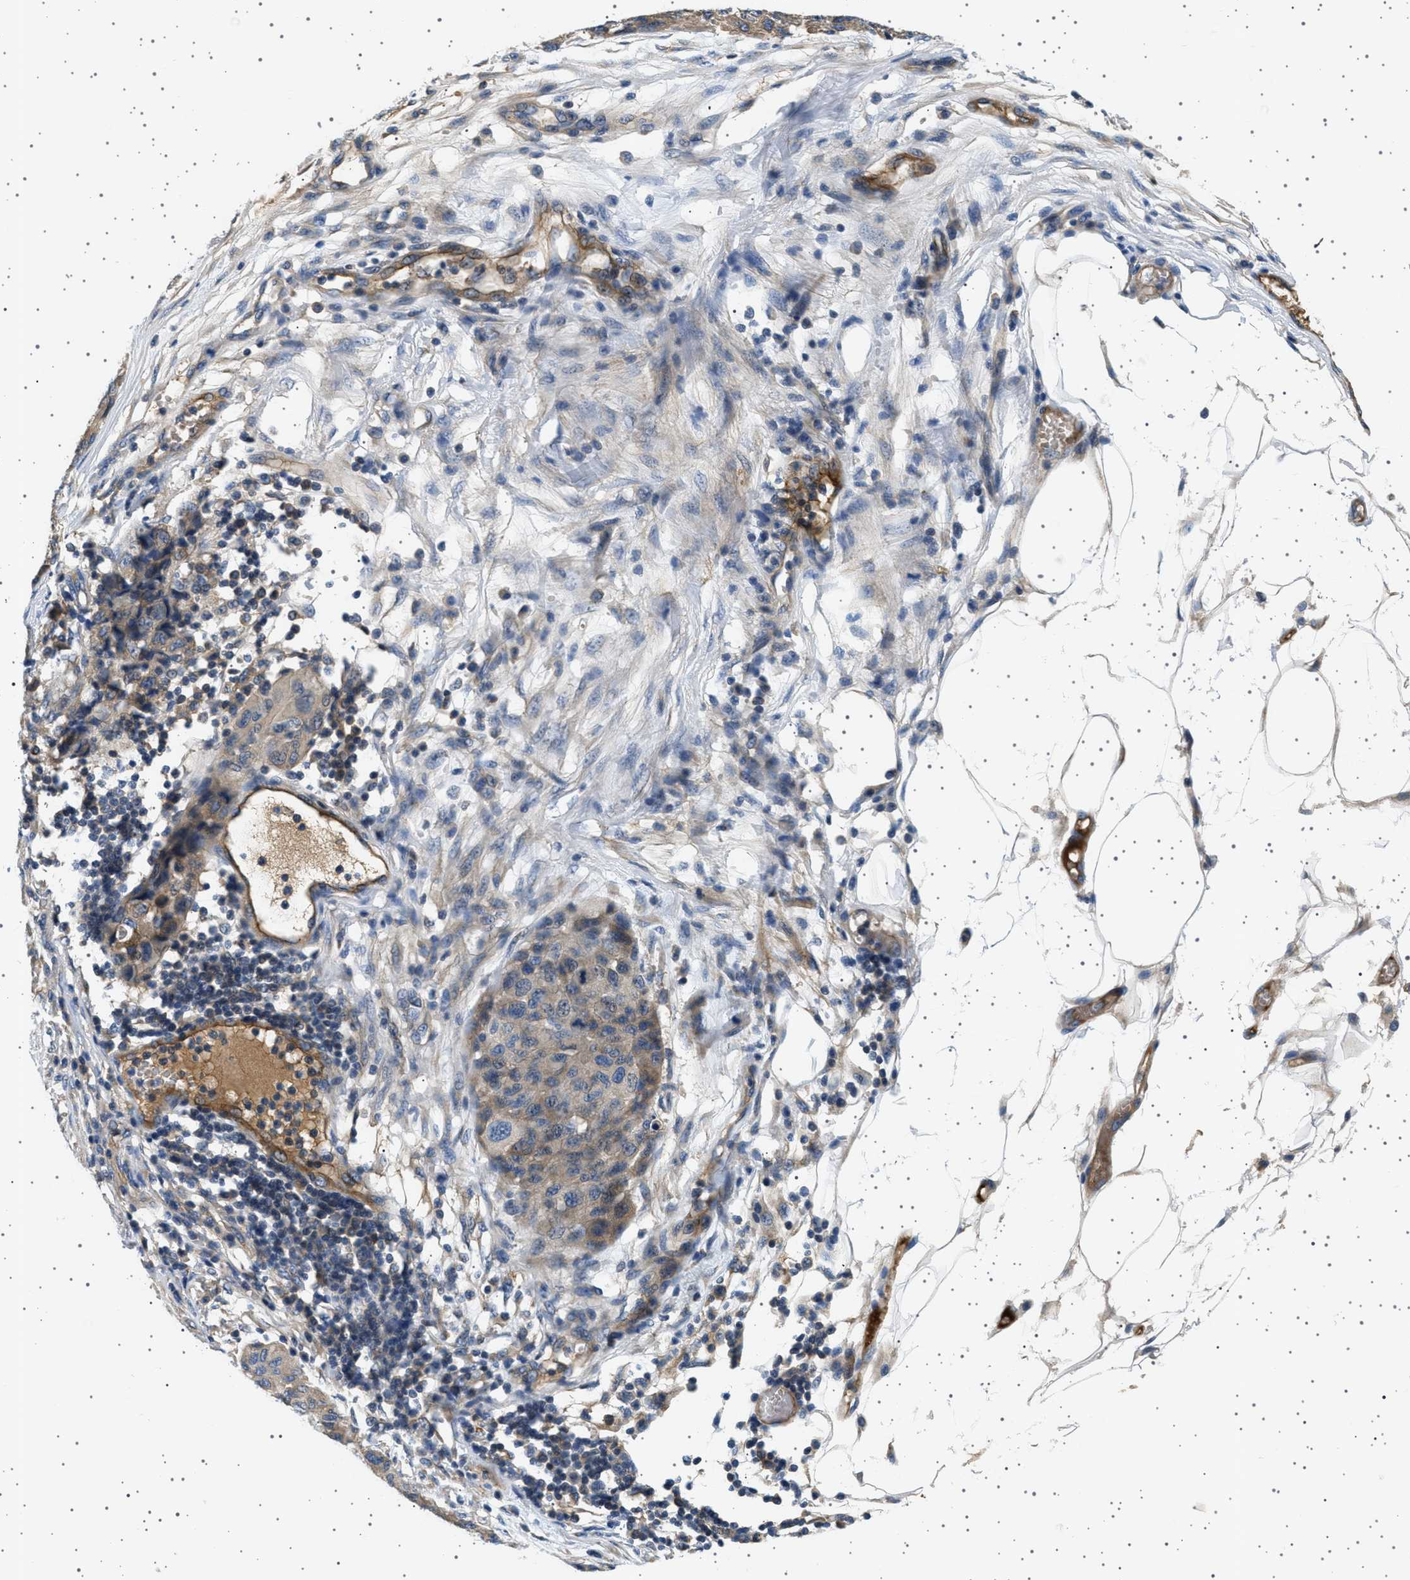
{"staining": {"intensity": "weak", "quantity": ">75%", "location": "cytoplasmic/membranous"}, "tissue": "melanoma", "cell_type": "Tumor cells", "image_type": "cancer", "snomed": [{"axis": "morphology", "description": "Normal tissue, NOS"}, {"axis": "morphology", "description": "Malignant melanoma, NOS"}, {"axis": "topography", "description": "Skin"}], "caption": "Weak cytoplasmic/membranous protein staining is present in approximately >75% of tumor cells in malignant melanoma.", "gene": "PLPP6", "patient": {"sex": "male", "age": 62}}